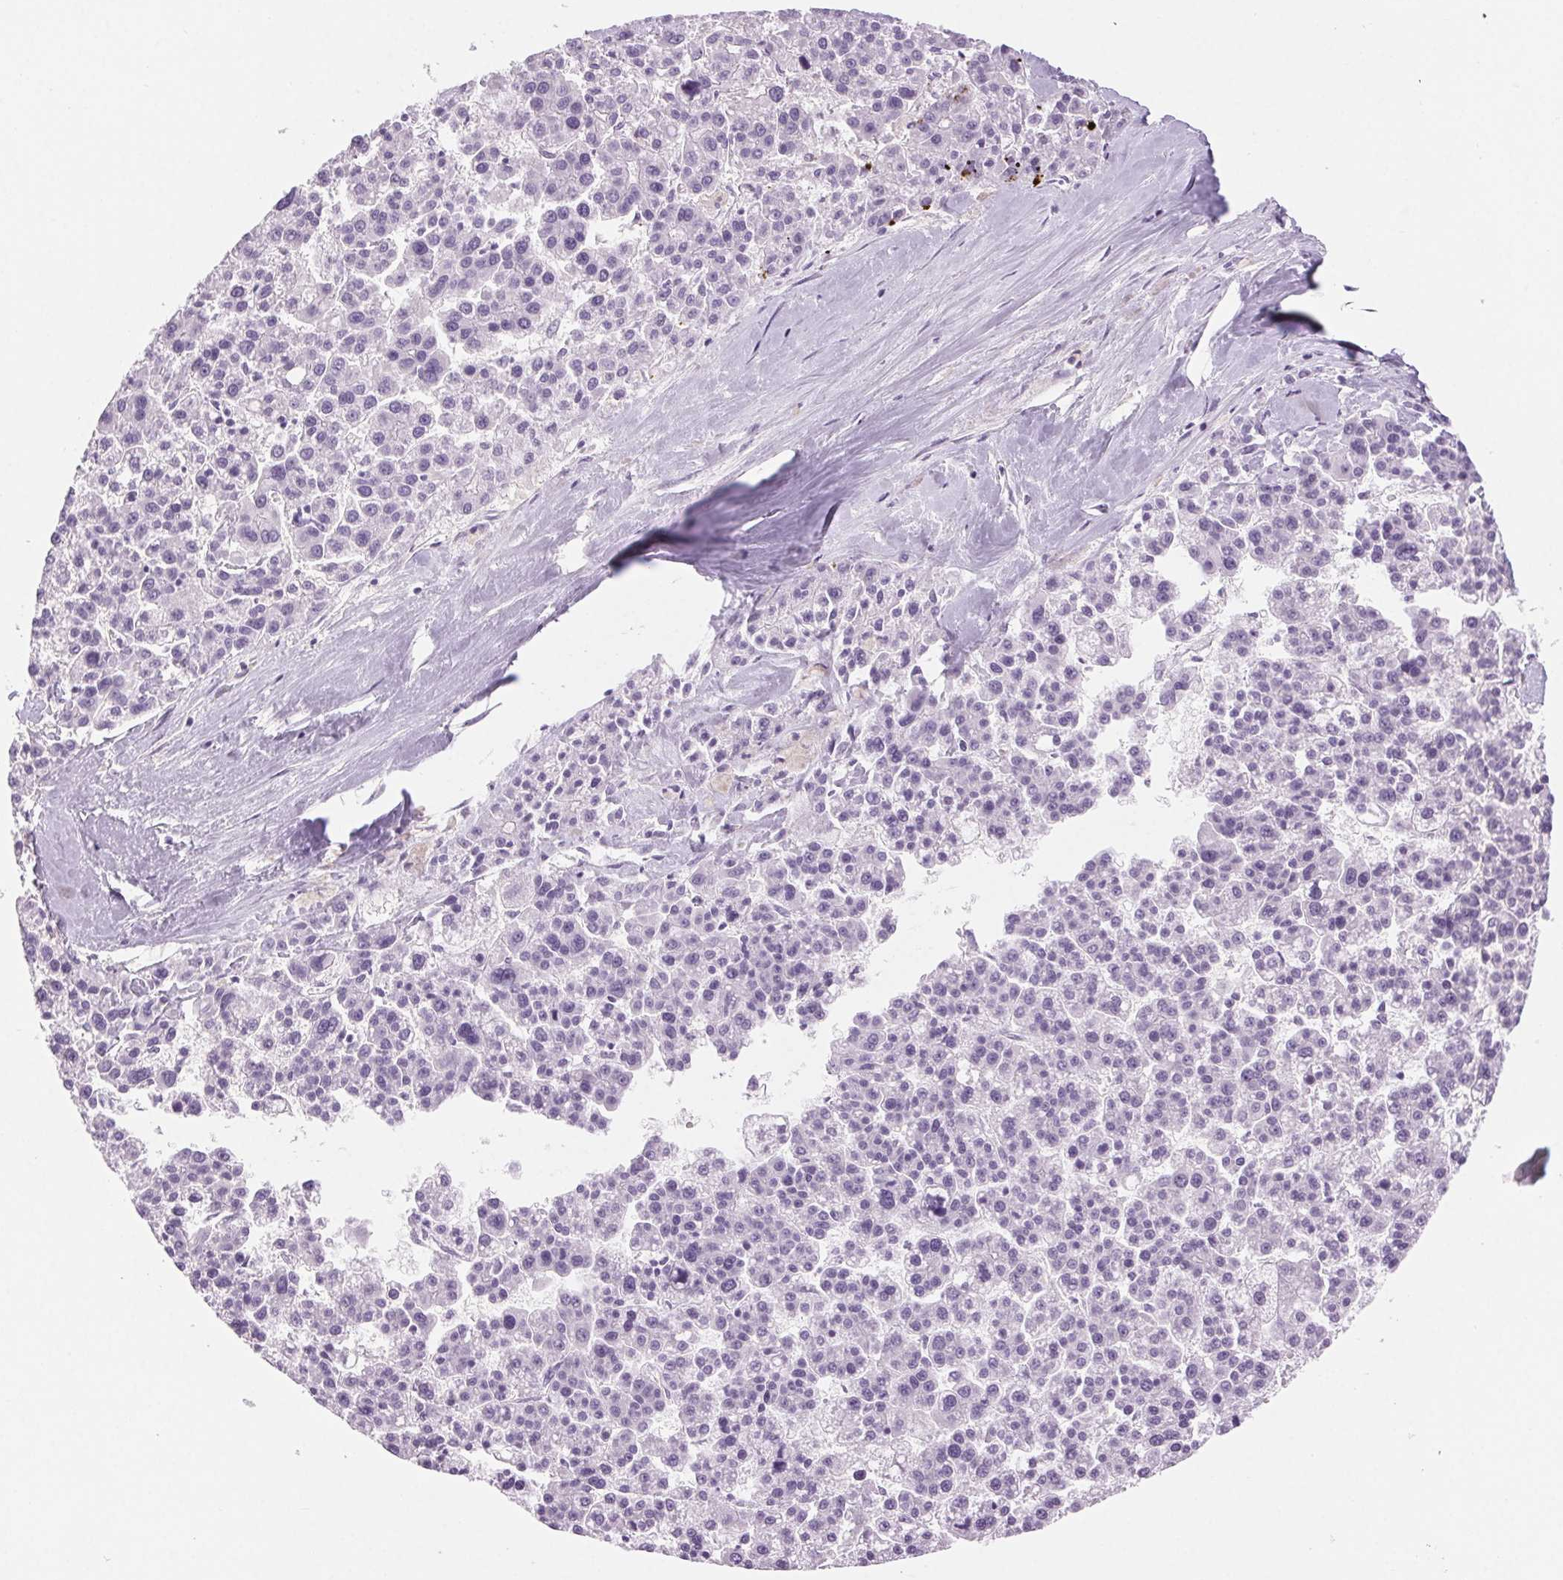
{"staining": {"intensity": "negative", "quantity": "none", "location": "none"}, "tissue": "liver cancer", "cell_type": "Tumor cells", "image_type": "cancer", "snomed": [{"axis": "morphology", "description": "Carcinoma, Hepatocellular, NOS"}, {"axis": "topography", "description": "Liver"}], "caption": "This is an immunohistochemistry (IHC) histopathology image of human liver cancer. There is no positivity in tumor cells.", "gene": "LRP2", "patient": {"sex": "female", "age": 58}}